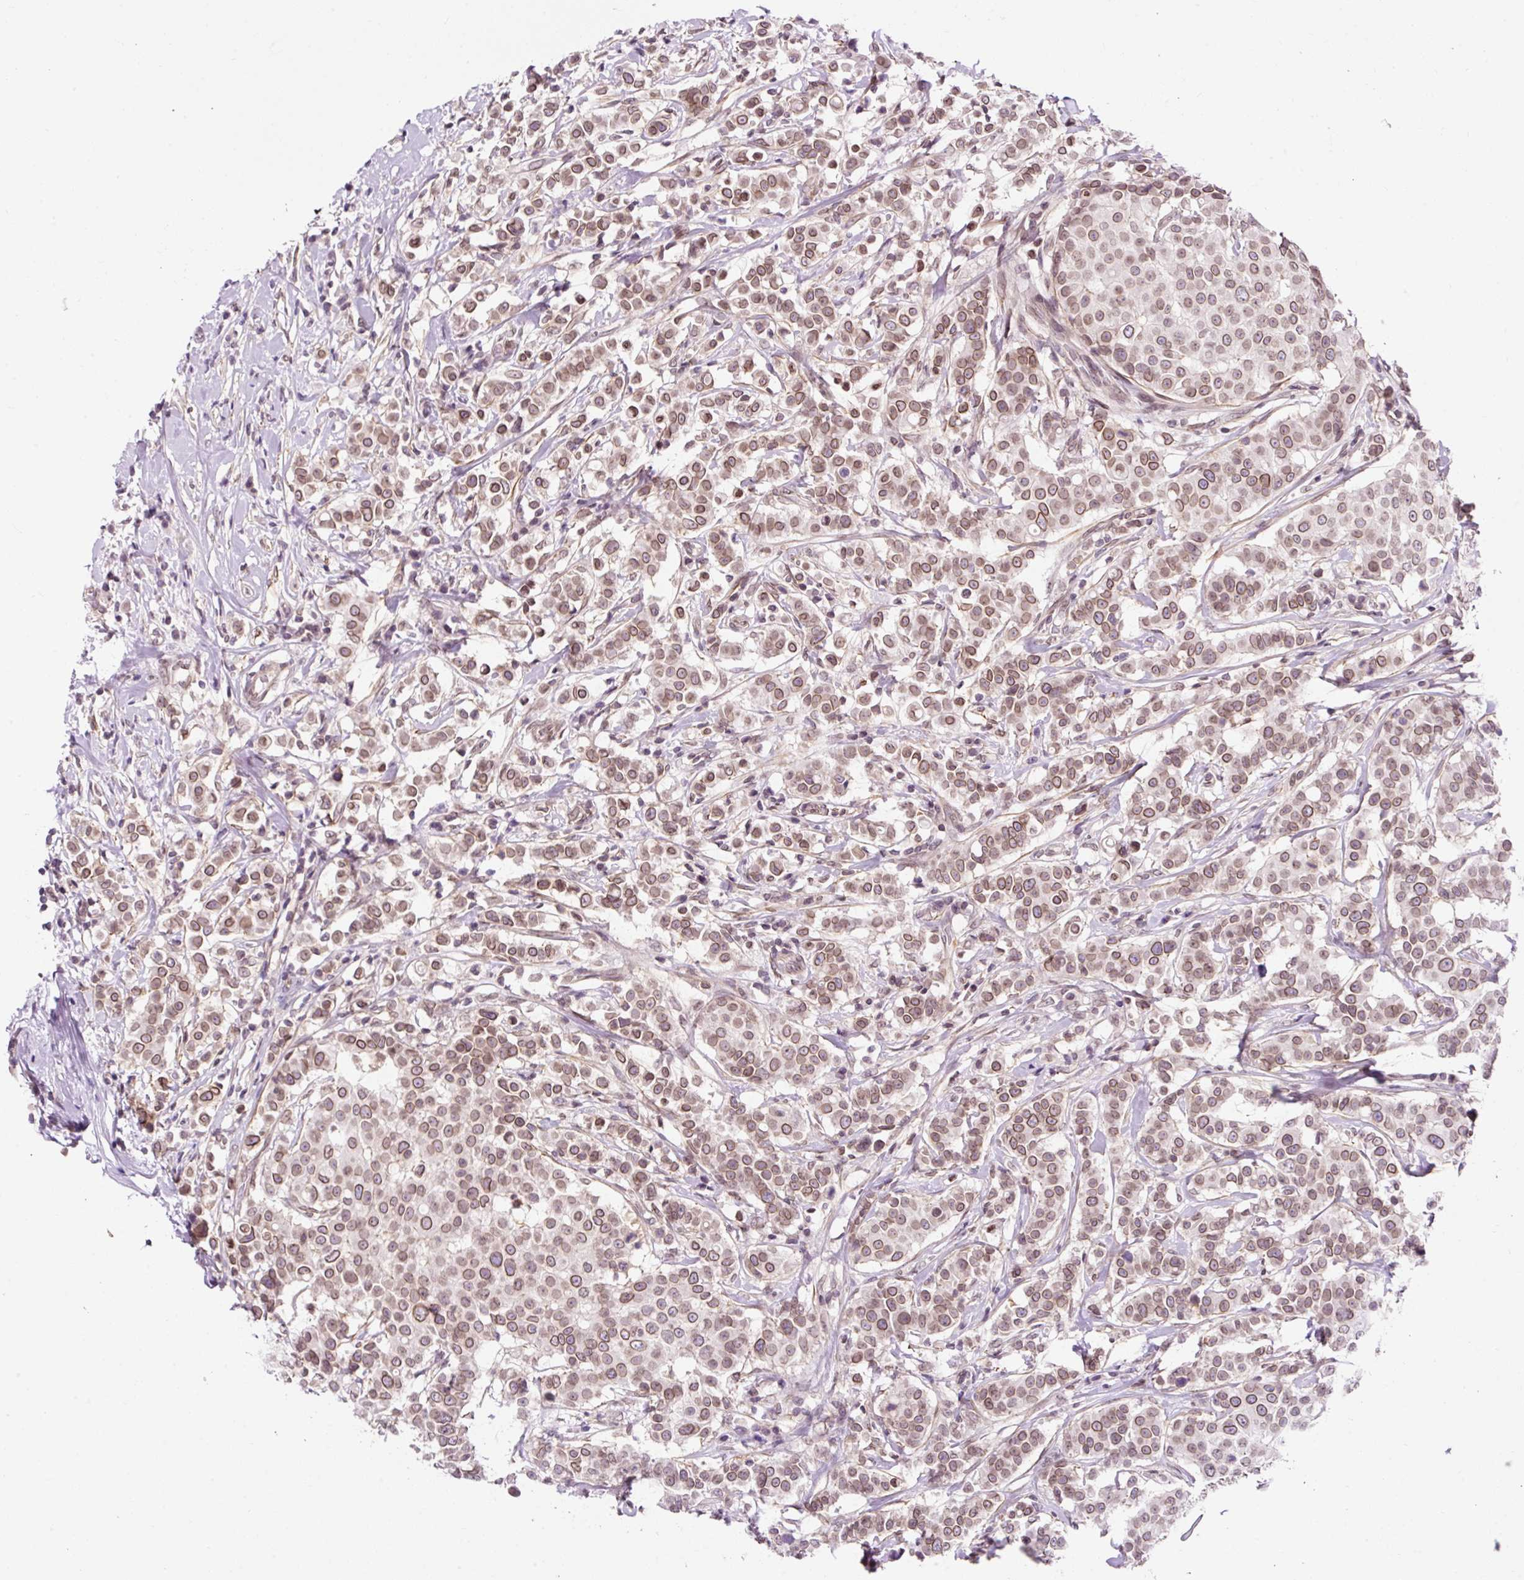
{"staining": {"intensity": "moderate", "quantity": ">75%", "location": "cytoplasmic/membranous,nuclear"}, "tissue": "breast cancer", "cell_type": "Tumor cells", "image_type": "cancer", "snomed": [{"axis": "morphology", "description": "Duct carcinoma"}, {"axis": "topography", "description": "Breast"}], "caption": "Tumor cells reveal medium levels of moderate cytoplasmic/membranous and nuclear staining in about >75% of cells in human breast cancer.", "gene": "ZNF610", "patient": {"sex": "female", "age": 27}}